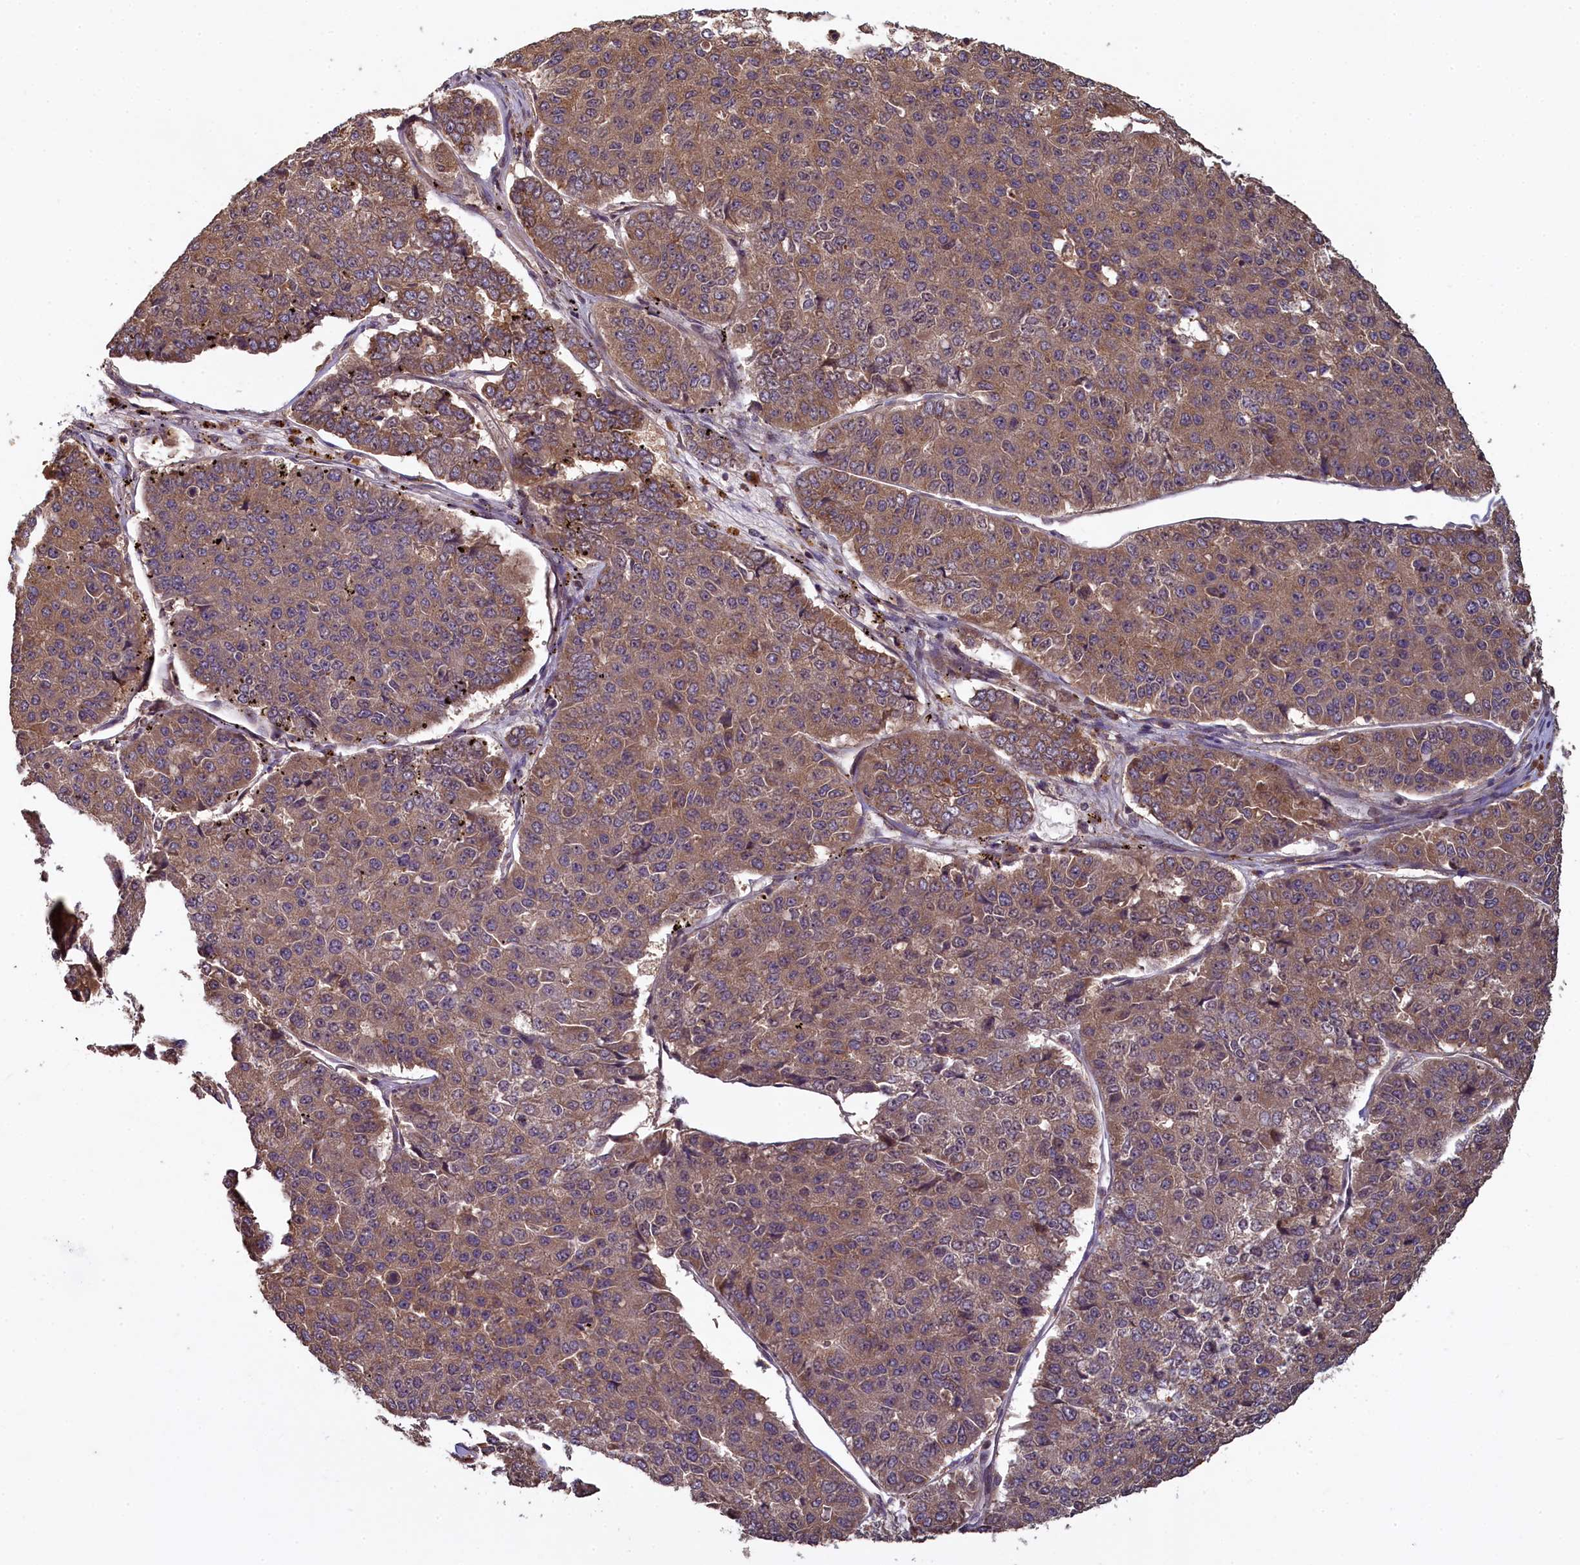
{"staining": {"intensity": "moderate", "quantity": ">75%", "location": "cytoplasmic/membranous"}, "tissue": "pancreatic cancer", "cell_type": "Tumor cells", "image_type": "cancer", "snomed": [{"axis": "morphology", "description": "Adenocarcinoma, NOS"}, {"axis": "topography", "description": "Pancreas"}], "caption": "Protein staining shows moderate cytoplasmic/membranous expression in approximately >75% of tumor cells in pancreatic adenocarcinoma.", "gene": "NUDT6", "patient": {"sex": "male", "age": 50}}